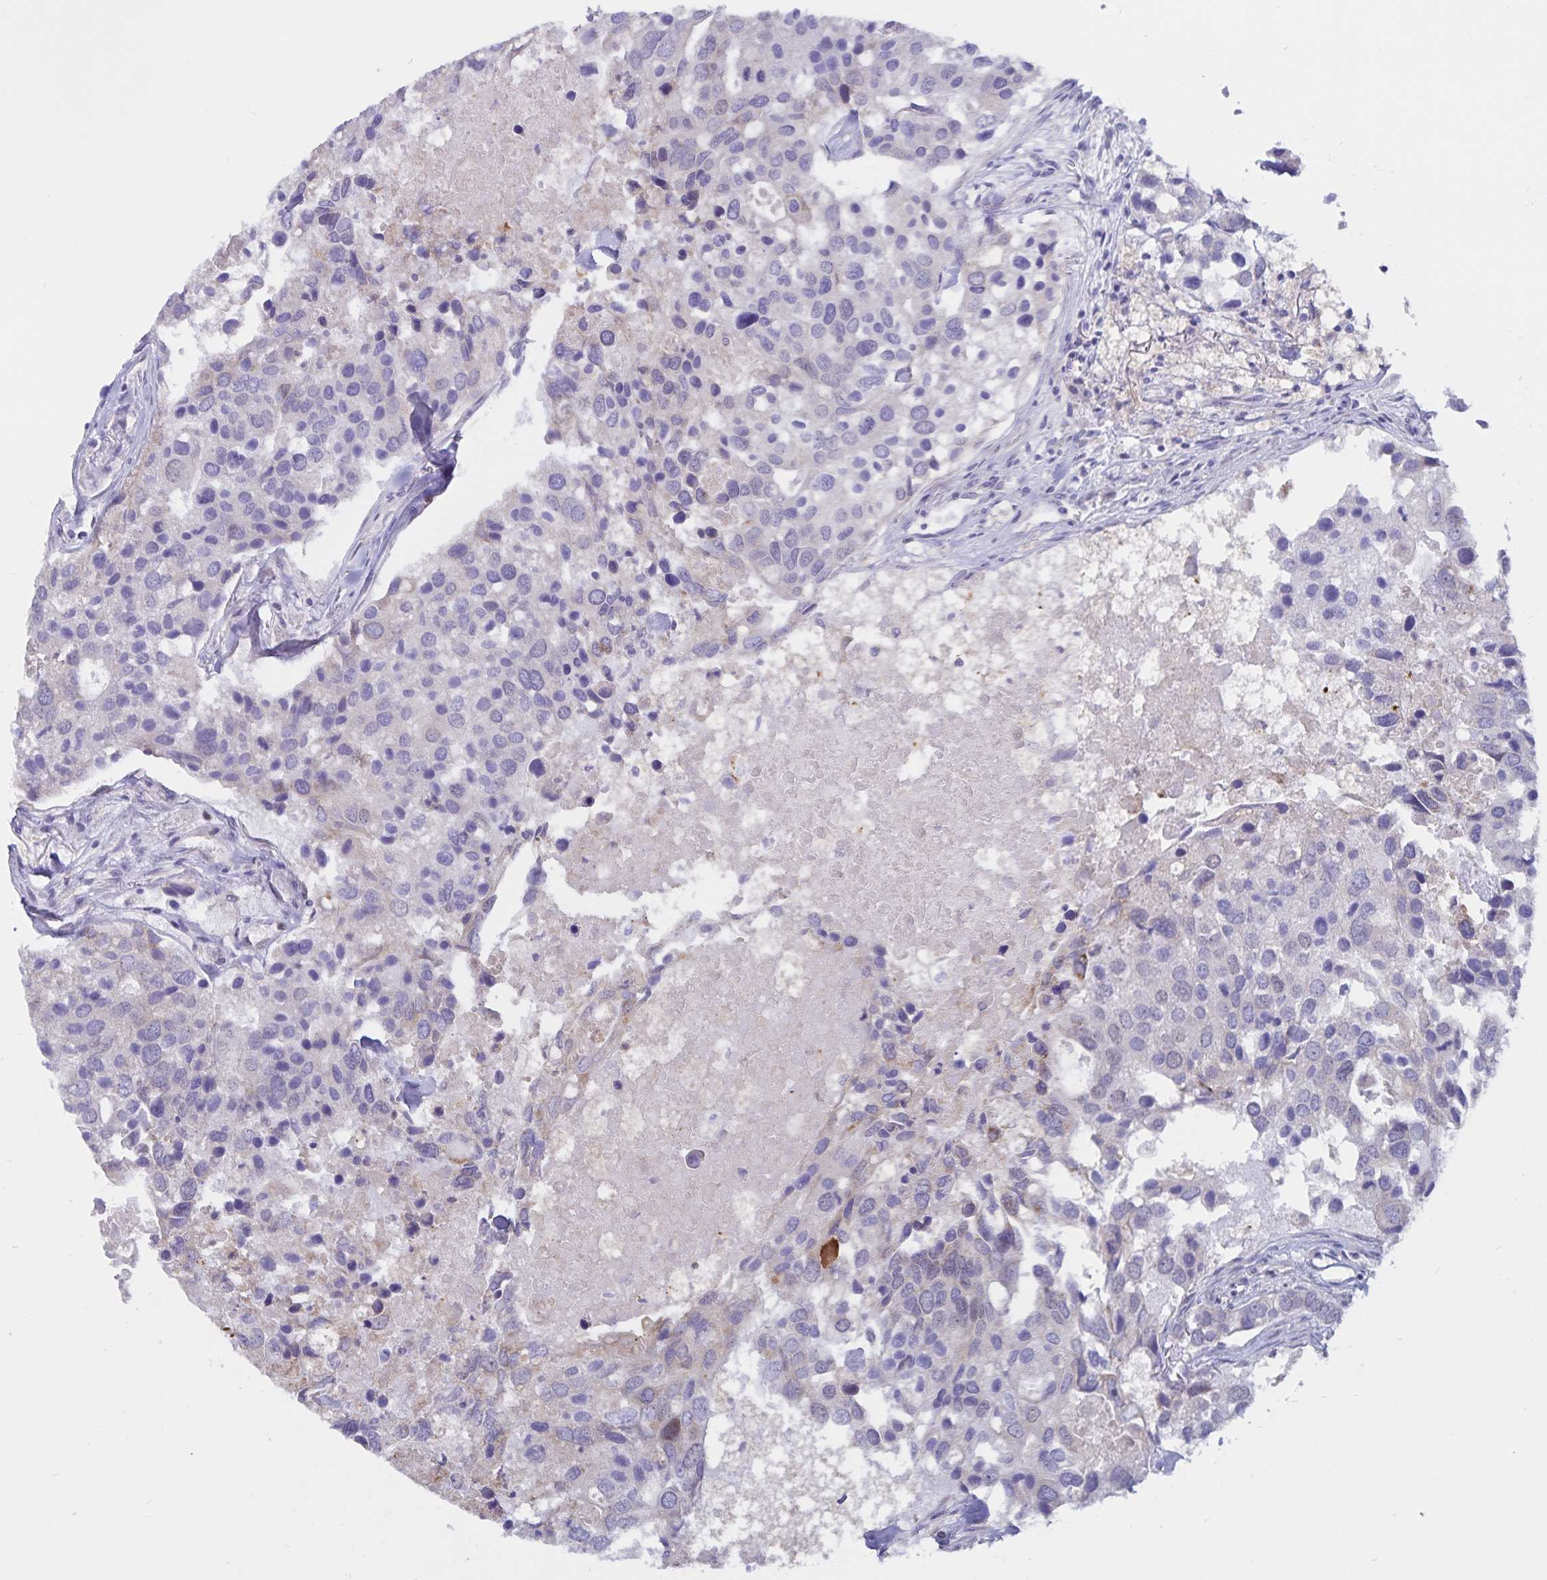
{"staining": {"intensity": "negative", "quantity": "none", "location": "none"}, "tissue": "breast cancer", "cell_type": "Tumor cells", "image_type": "cancer", "snomed": [{"axis": "morphology", "description": "Duct carcinoma"}, {"axis": "topography", "description": "Breast"}], "caption": "Immunohistochemical staining of breast cancer (invasive ductal carcinoma) exhibits no significant staining in tumor cells.", "gene": "ATP2A2", "patient": {"sex": "female", "age": 83}}